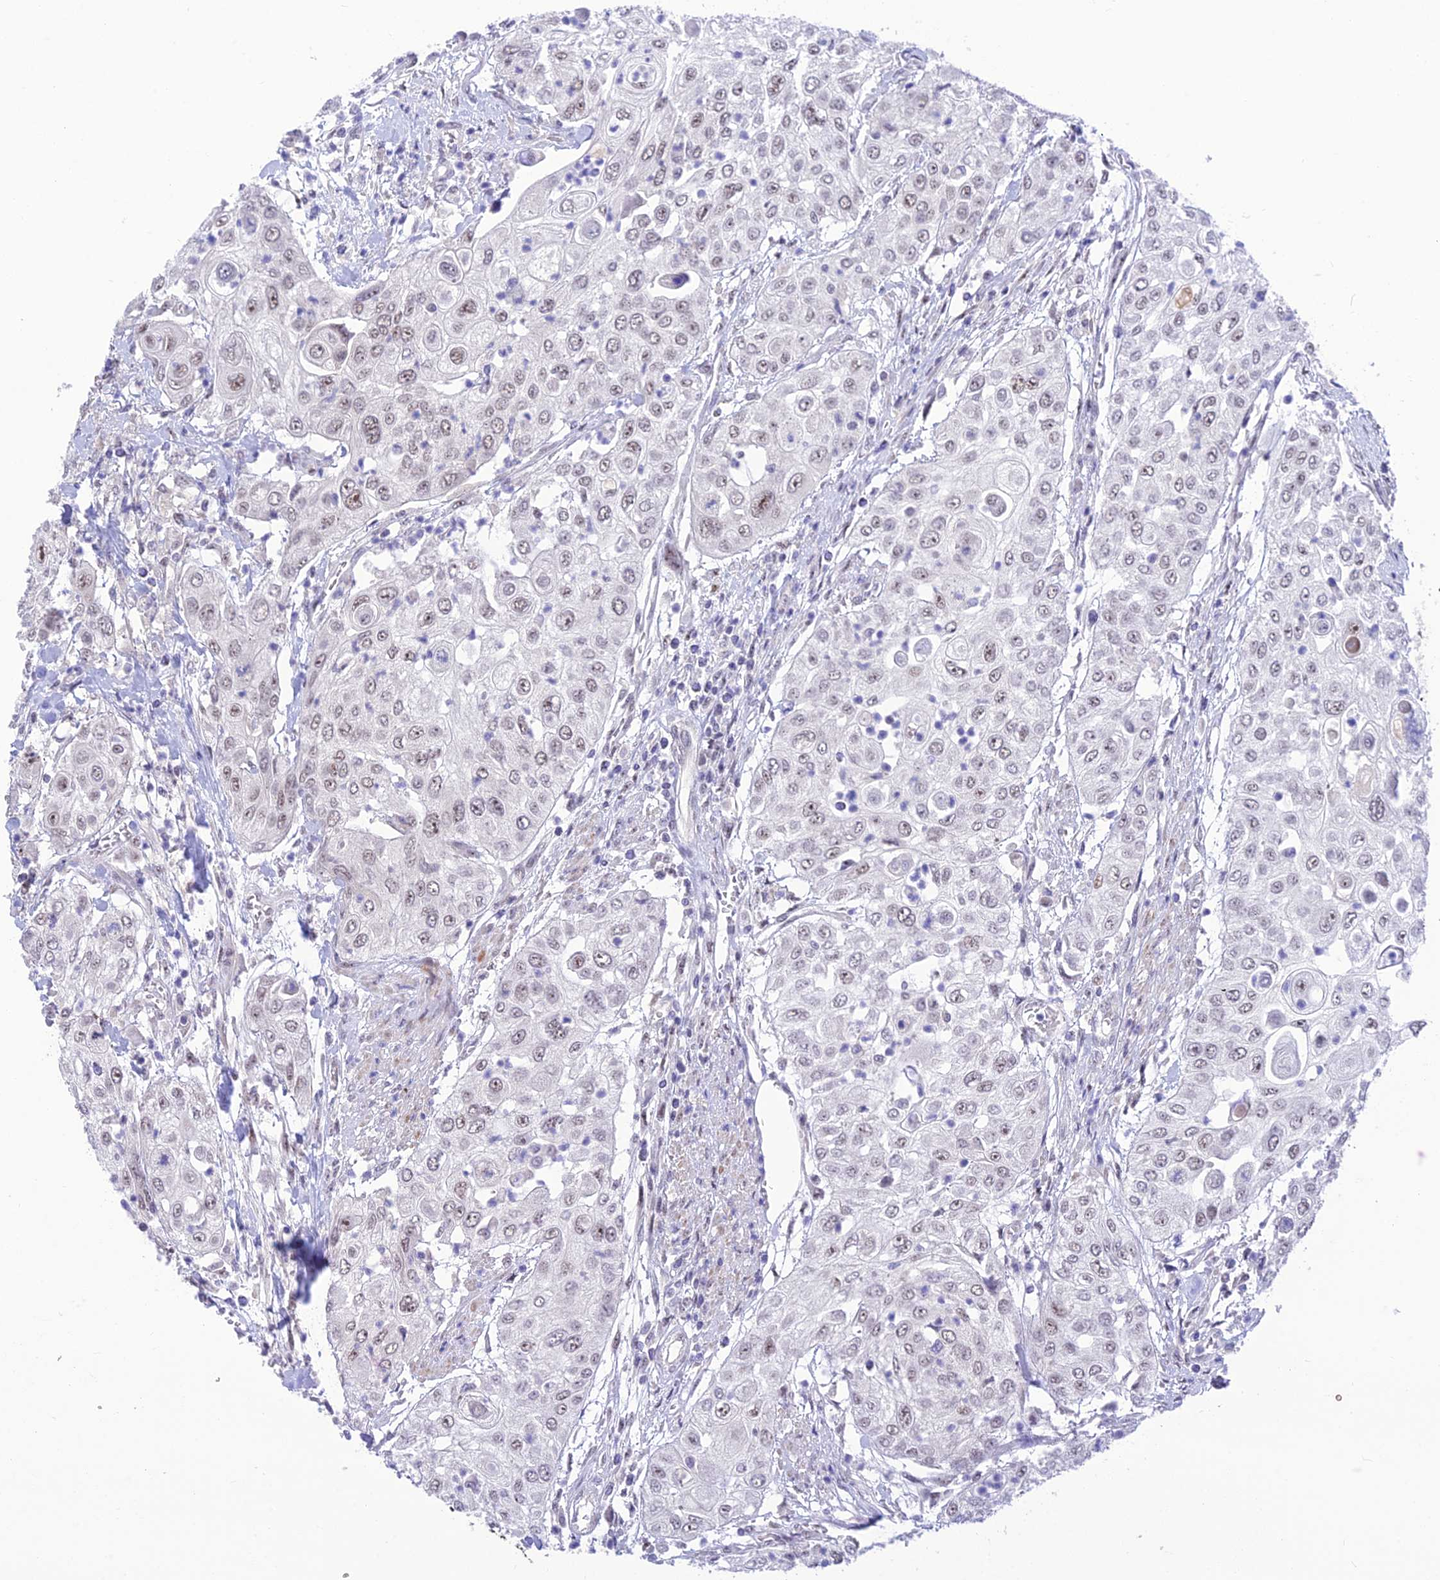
{"staining": {"intensity": "weak", "quantity": "<25%", "location": "nuclear"}, "tissue": "urothelial cancer", "cell_type": "Tumor cells", "image_type": "cancer", "snomed": [{"axis": "morphology", "description": "Urothelial carcinoma, High grade"}, {"axis": "topography", "description": "Urinary bladder"}], "caption": "The micrograph demonstrates no staining of tumor cells in high-grade urothelial carcinoma.", "gene": "ASPDH", "patient": {"sex": "female", "age": 79}}